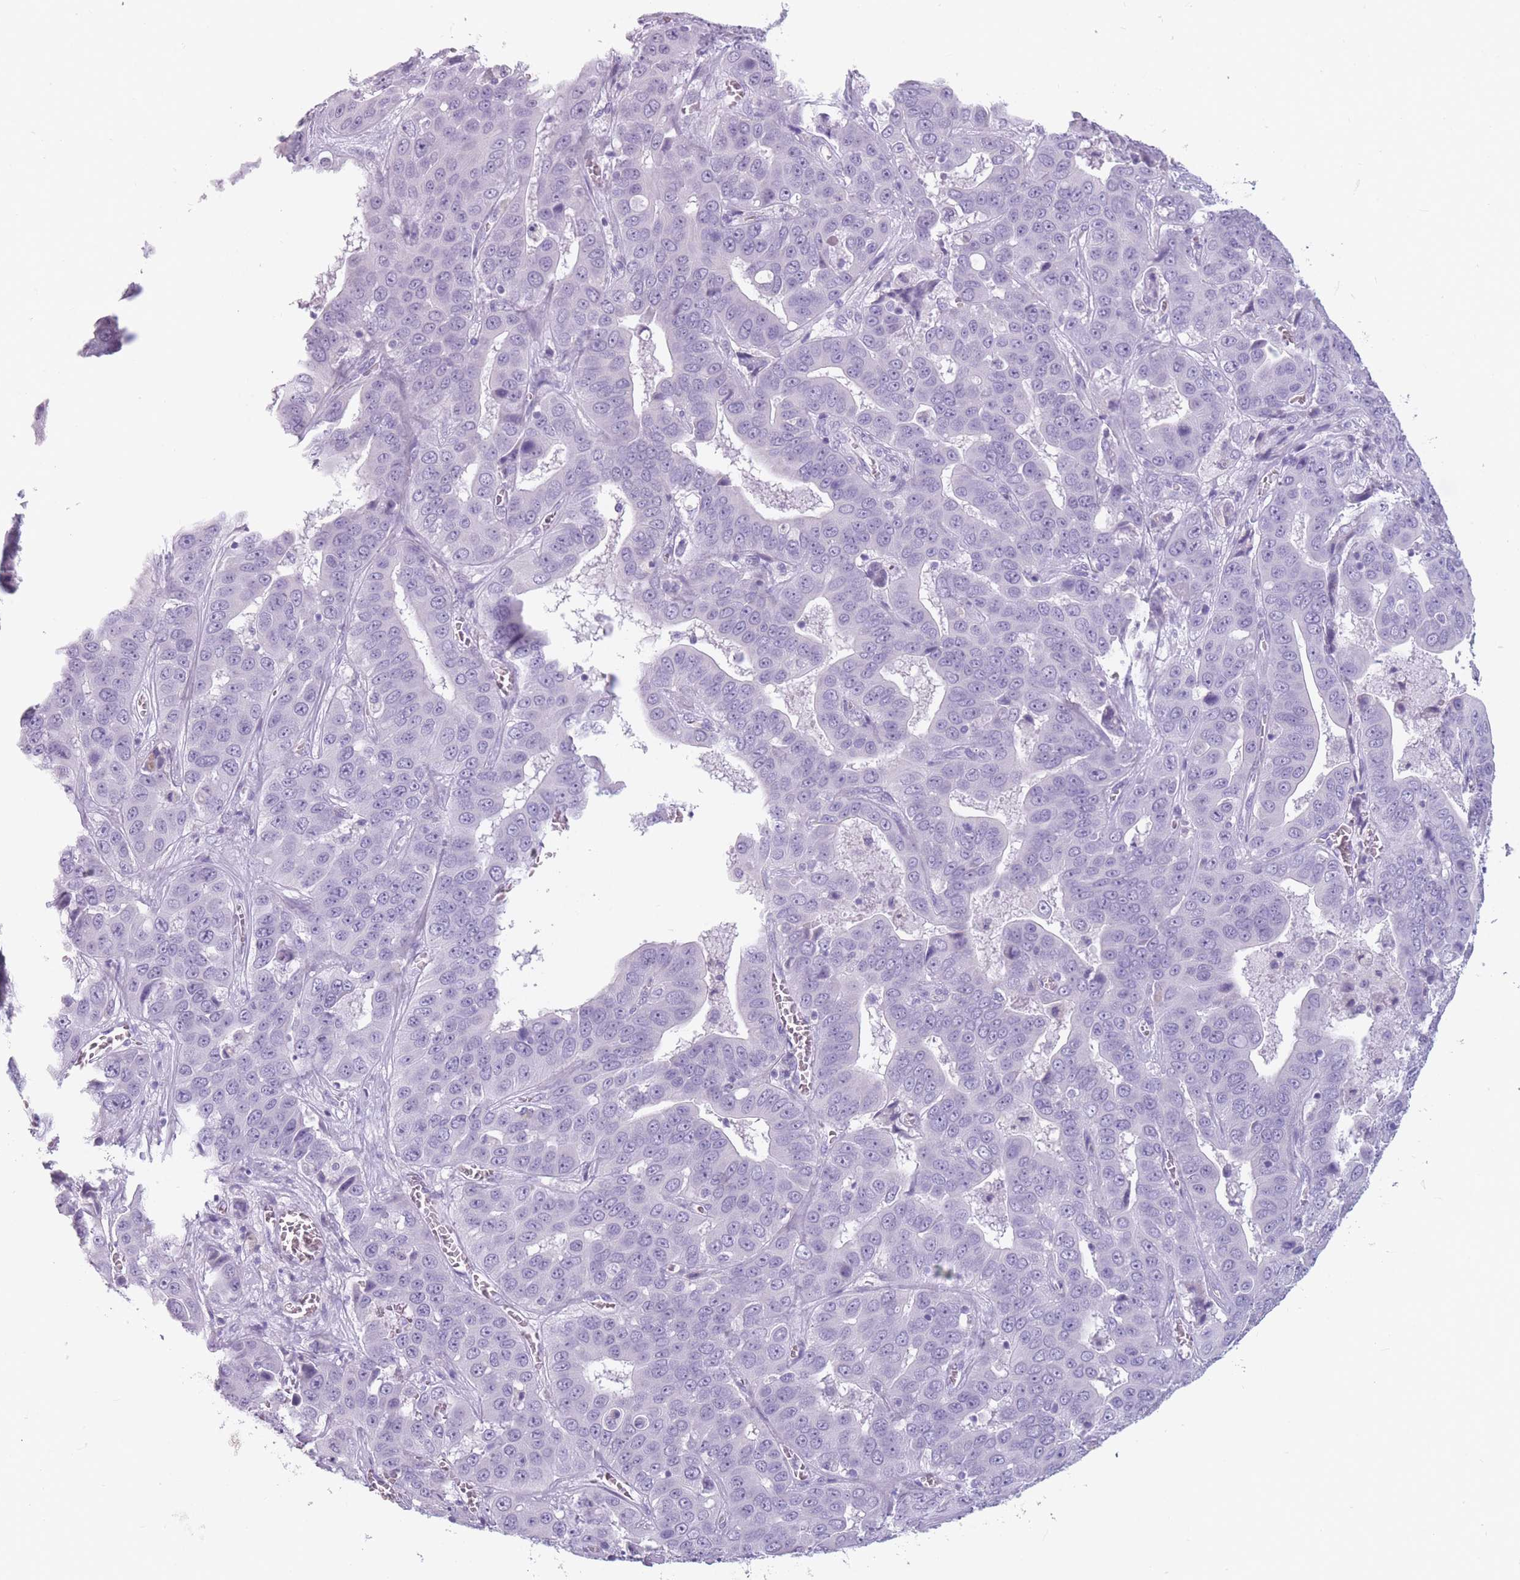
{"staining": {"intensity": "negative", "quantity": "none", "location": "none"}, "tissue": "liver cancer", "cell_type": "Tumor cells", "image_type": "cancer", "snomed": [{"axis": "morphology", "description": "Cholangiocarcinoma"}, {"axis": "topography", "description": "Liver"}], "caption": "A high-resolution histopathology image shows immunohistochemistry staining of cholangiocarcinoma (liver), which exhibits no significant staining in tumor cells. (DAB (3,3'-diaminobenzidine) IHC with hematoxylin counter stain).", "gene": "CCNO", "patient": {"sex": "female", "age": 52}}